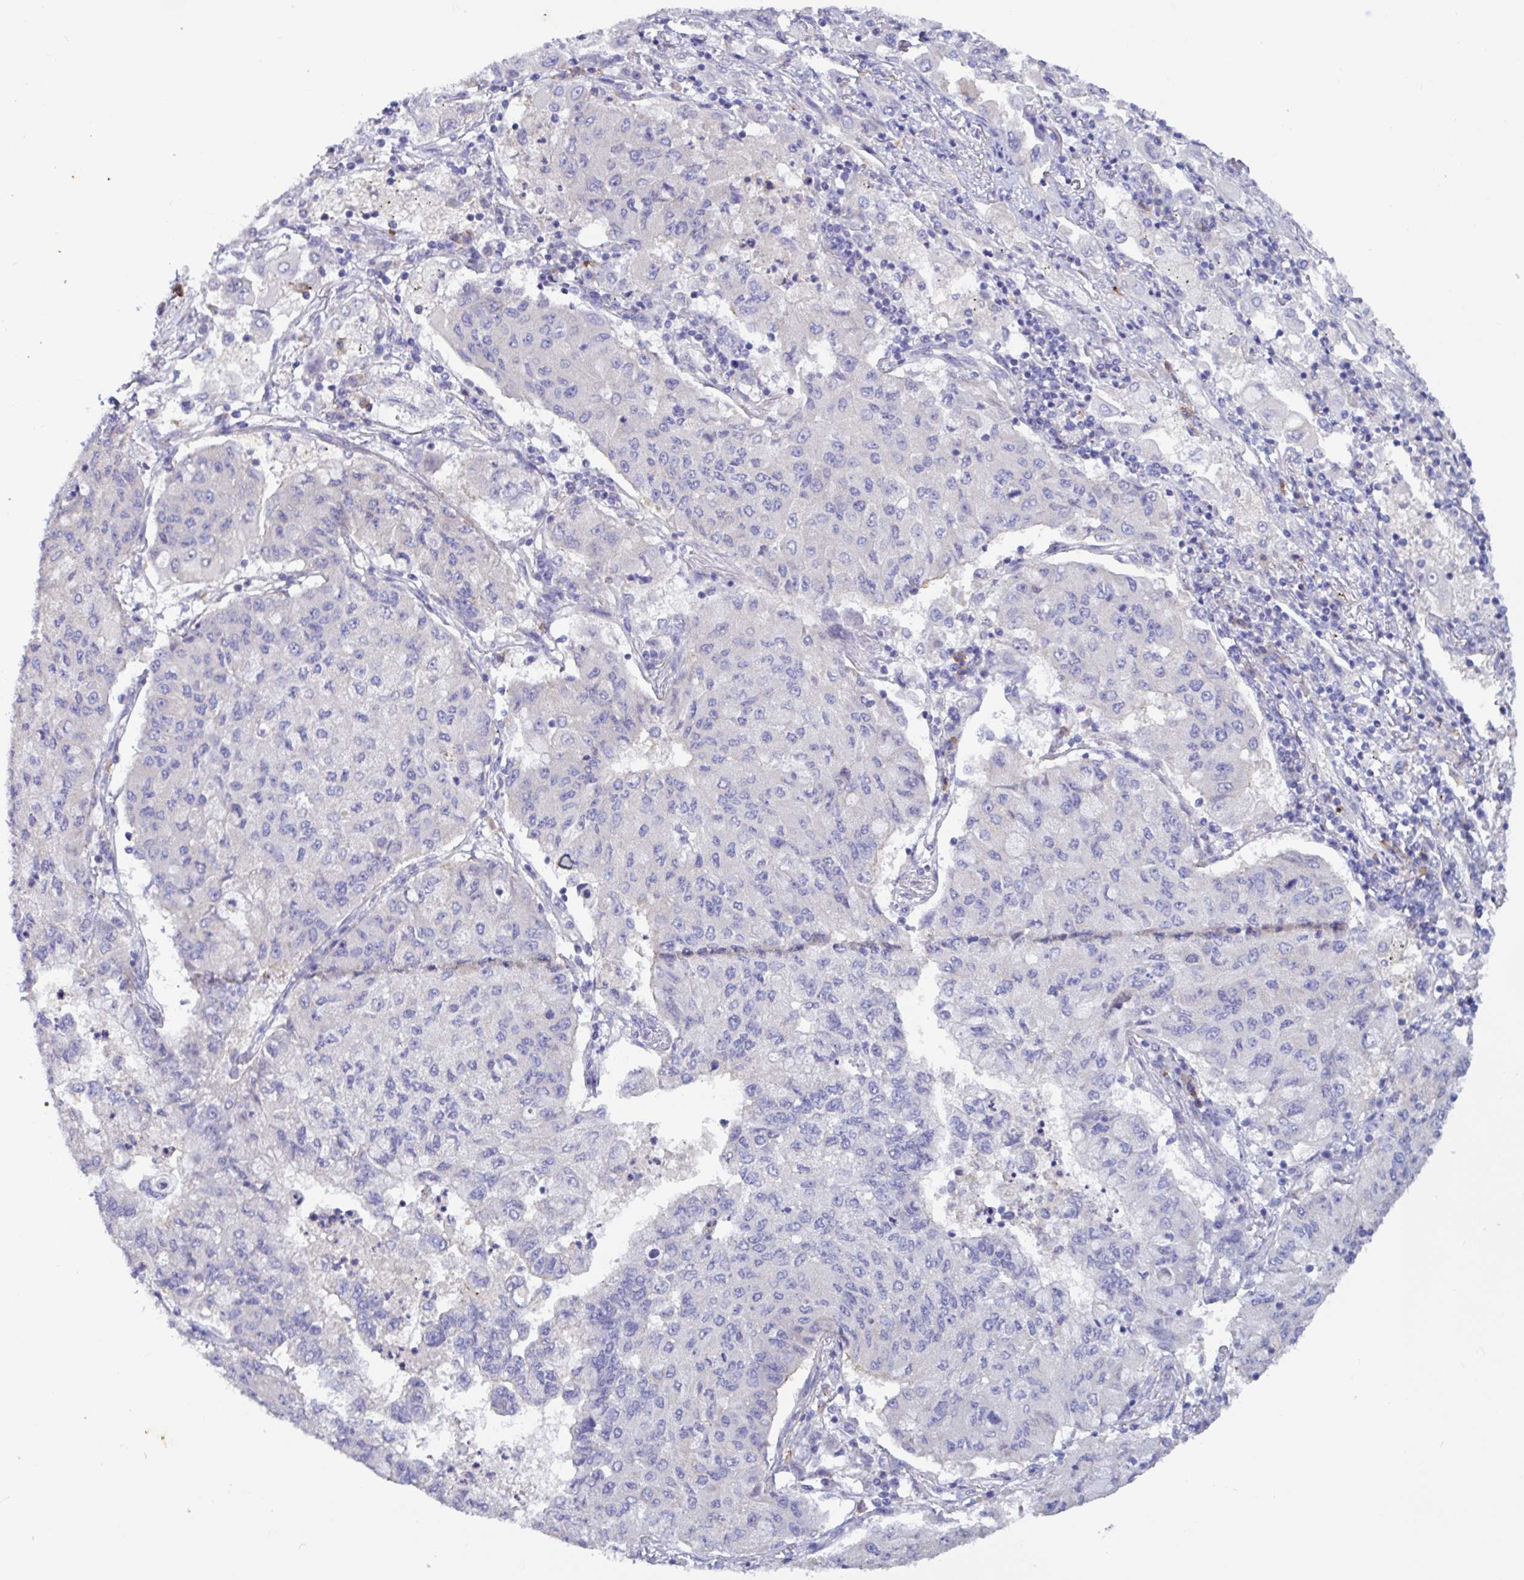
{"staining": {"intensity": "negative", "quantity": "none", "location": "none"}, "tissue": "lung cancer", "cell_type": "Tumor cells", "image_type": "cancer", "snomed": [{"axis": "morphology", "description": "Squamous cell carcinoma, NOS"}, {"axis": "topography", "description": "Lung"}], "caption": "Immunohistochemical staining of lung cancer (squamous cell carcinoma) displays no significant positivity in tumor cells.", "gene": "SLC66A1", "patient": {"sex": "male", "age": 74}}